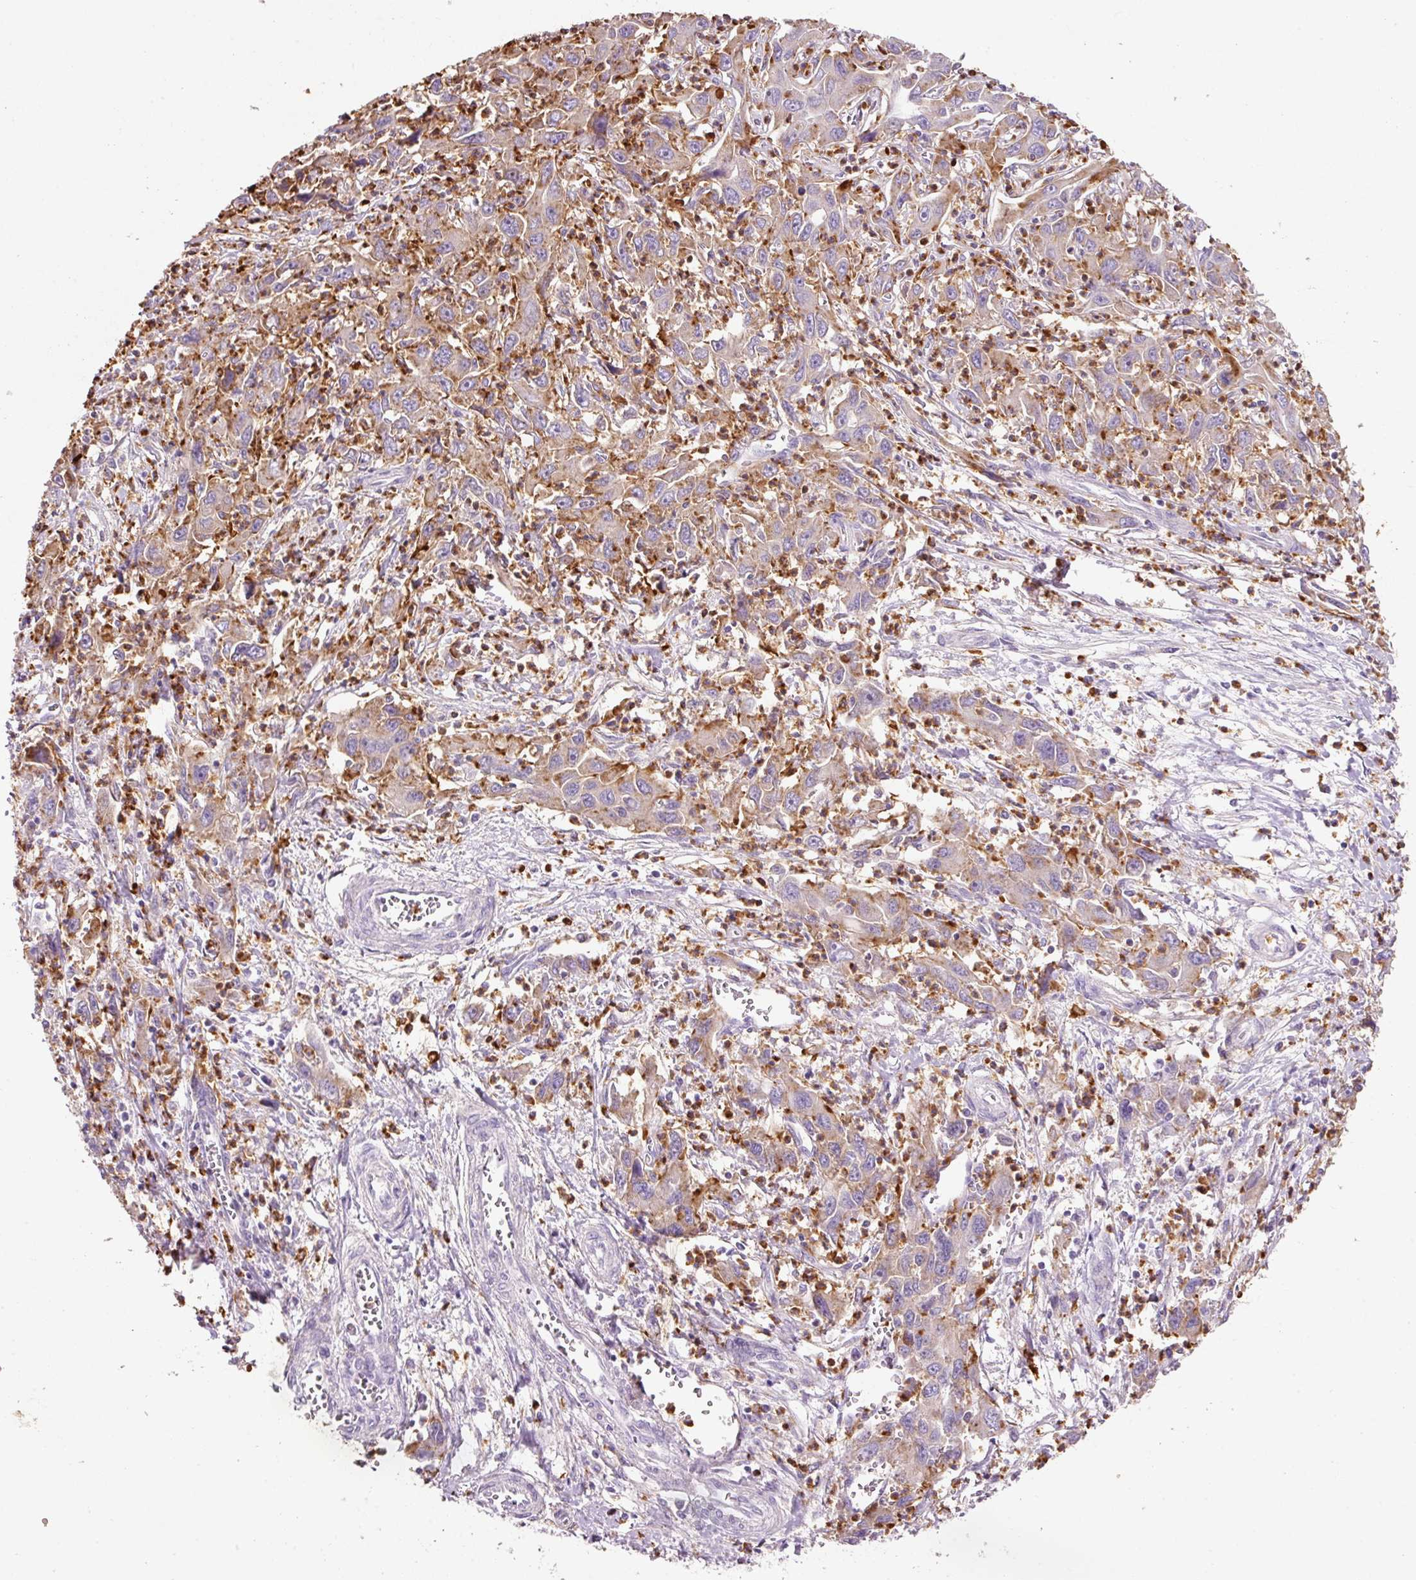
{"staining": {"intensity": "weak", "quantity": "25%-75%", "location": "cytoplasmic/membranous"}, "tissue": "liver cancer", "cell_type": "Tumor cells", "image_type": "cancer", "snomed": [{"axis": "morphology", "description": "Carcinoma, Hepatocellular, NOS"}, {"axis": "topography", "description": "Liver"}], "caption": "A micrograph showing weak cytoplasmic/membranous positivity in about 25%-75% of tumor cells in liver cancer, as visualized by brown immunohistochemical staining.", "gene": "TMC8", "patient": {"sex": "male", "age": 63}}